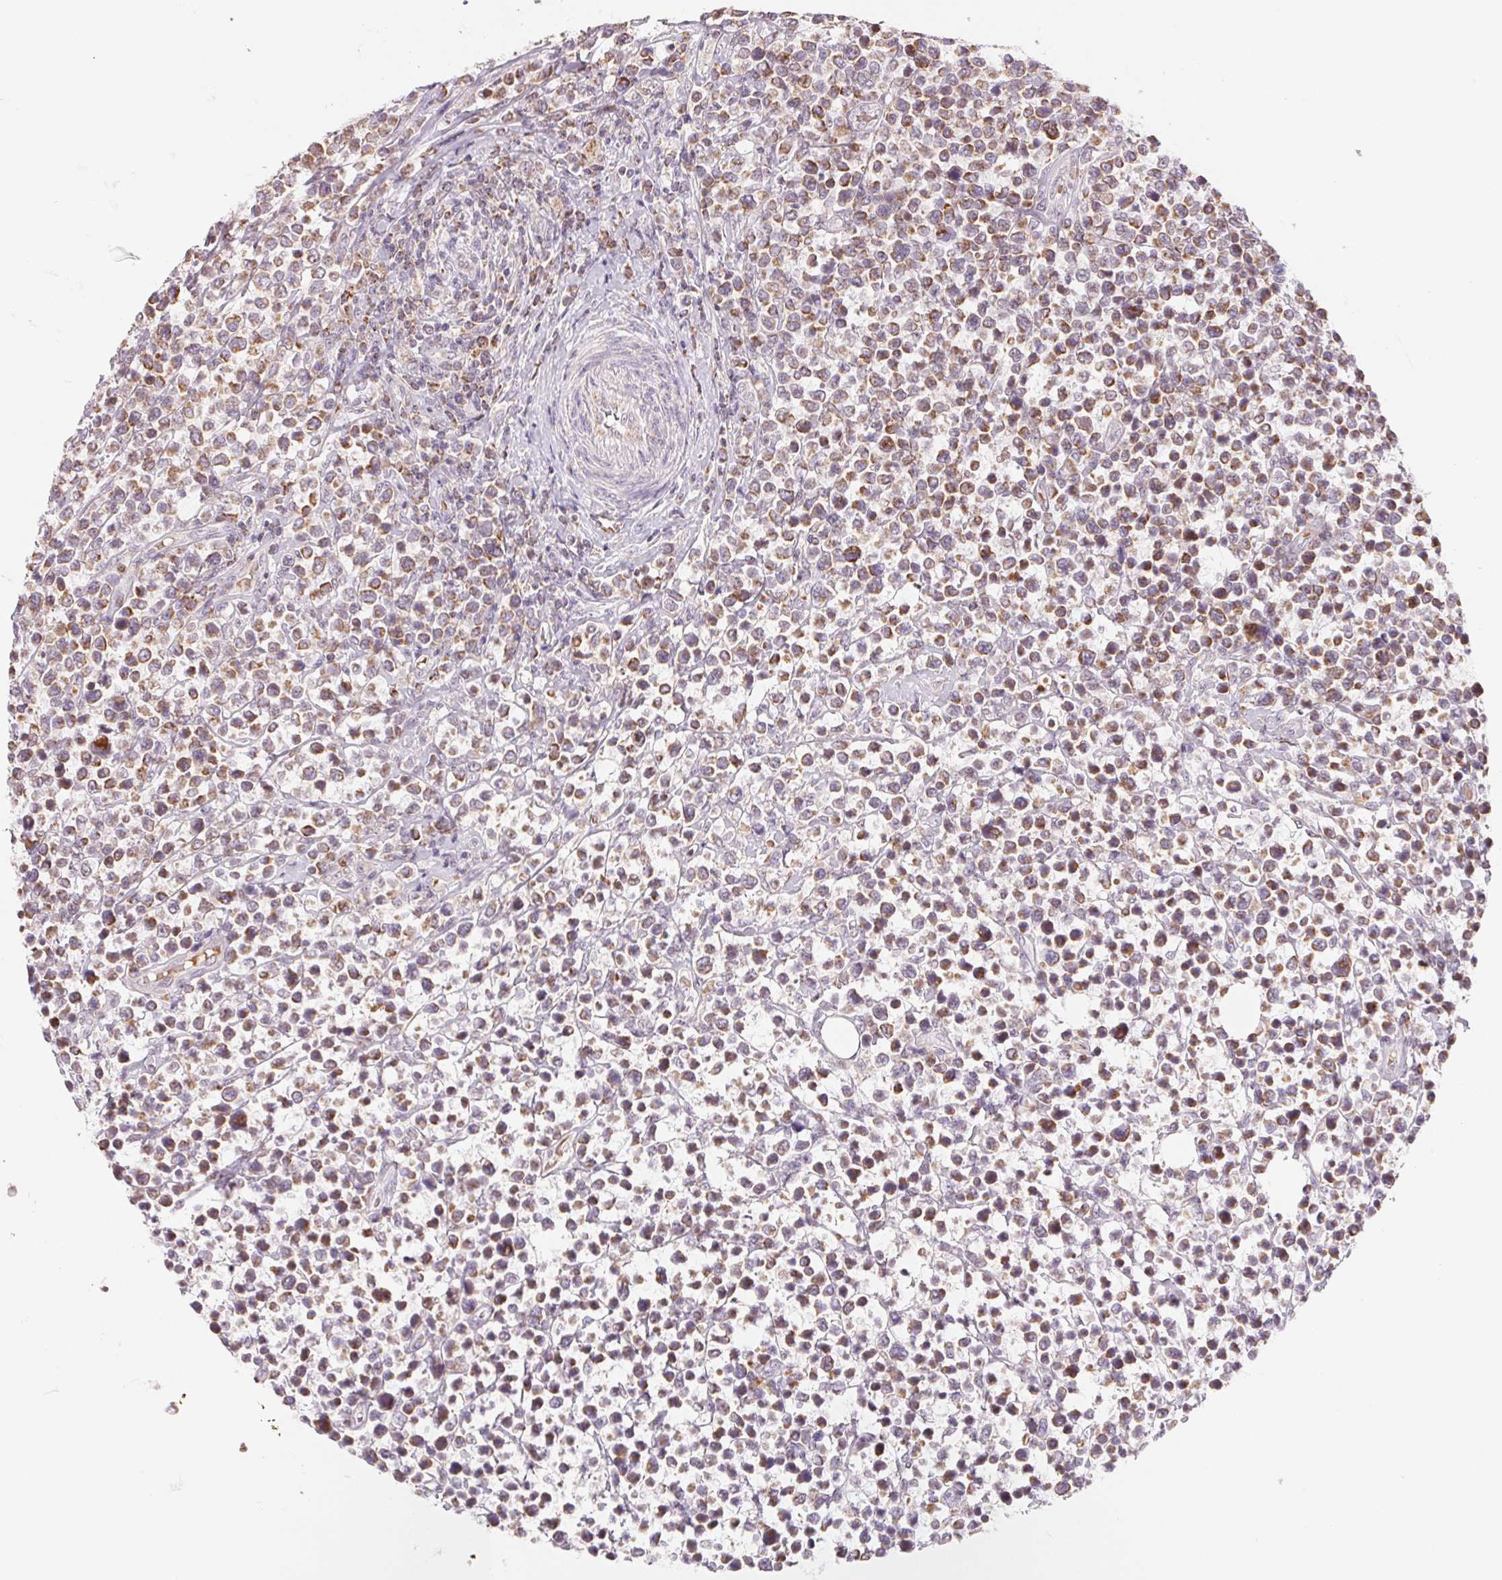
{"staining": {"intensity": "moderate", "quantity": ">75%", "location": "cytoplasmic/membranous"}, "tissue": "lymphoma", "cell_type": "Tumor cells", "image_type": "cancer", "snomed": [{"axis": "morphology", "description": "Malignant lymphoma, non-Hodgkin's type, High grade"}, {"axis": "topography", "description": "Soft tissue"}], "caption": "Immunohistochemical staining of lymphoma exhibits medium levels of moderate cytoplasmic/membranous protein positivity in about >75% of tumor cells.", "gene": "HINT2", "patient": {"sex": "female", "age": 56}}